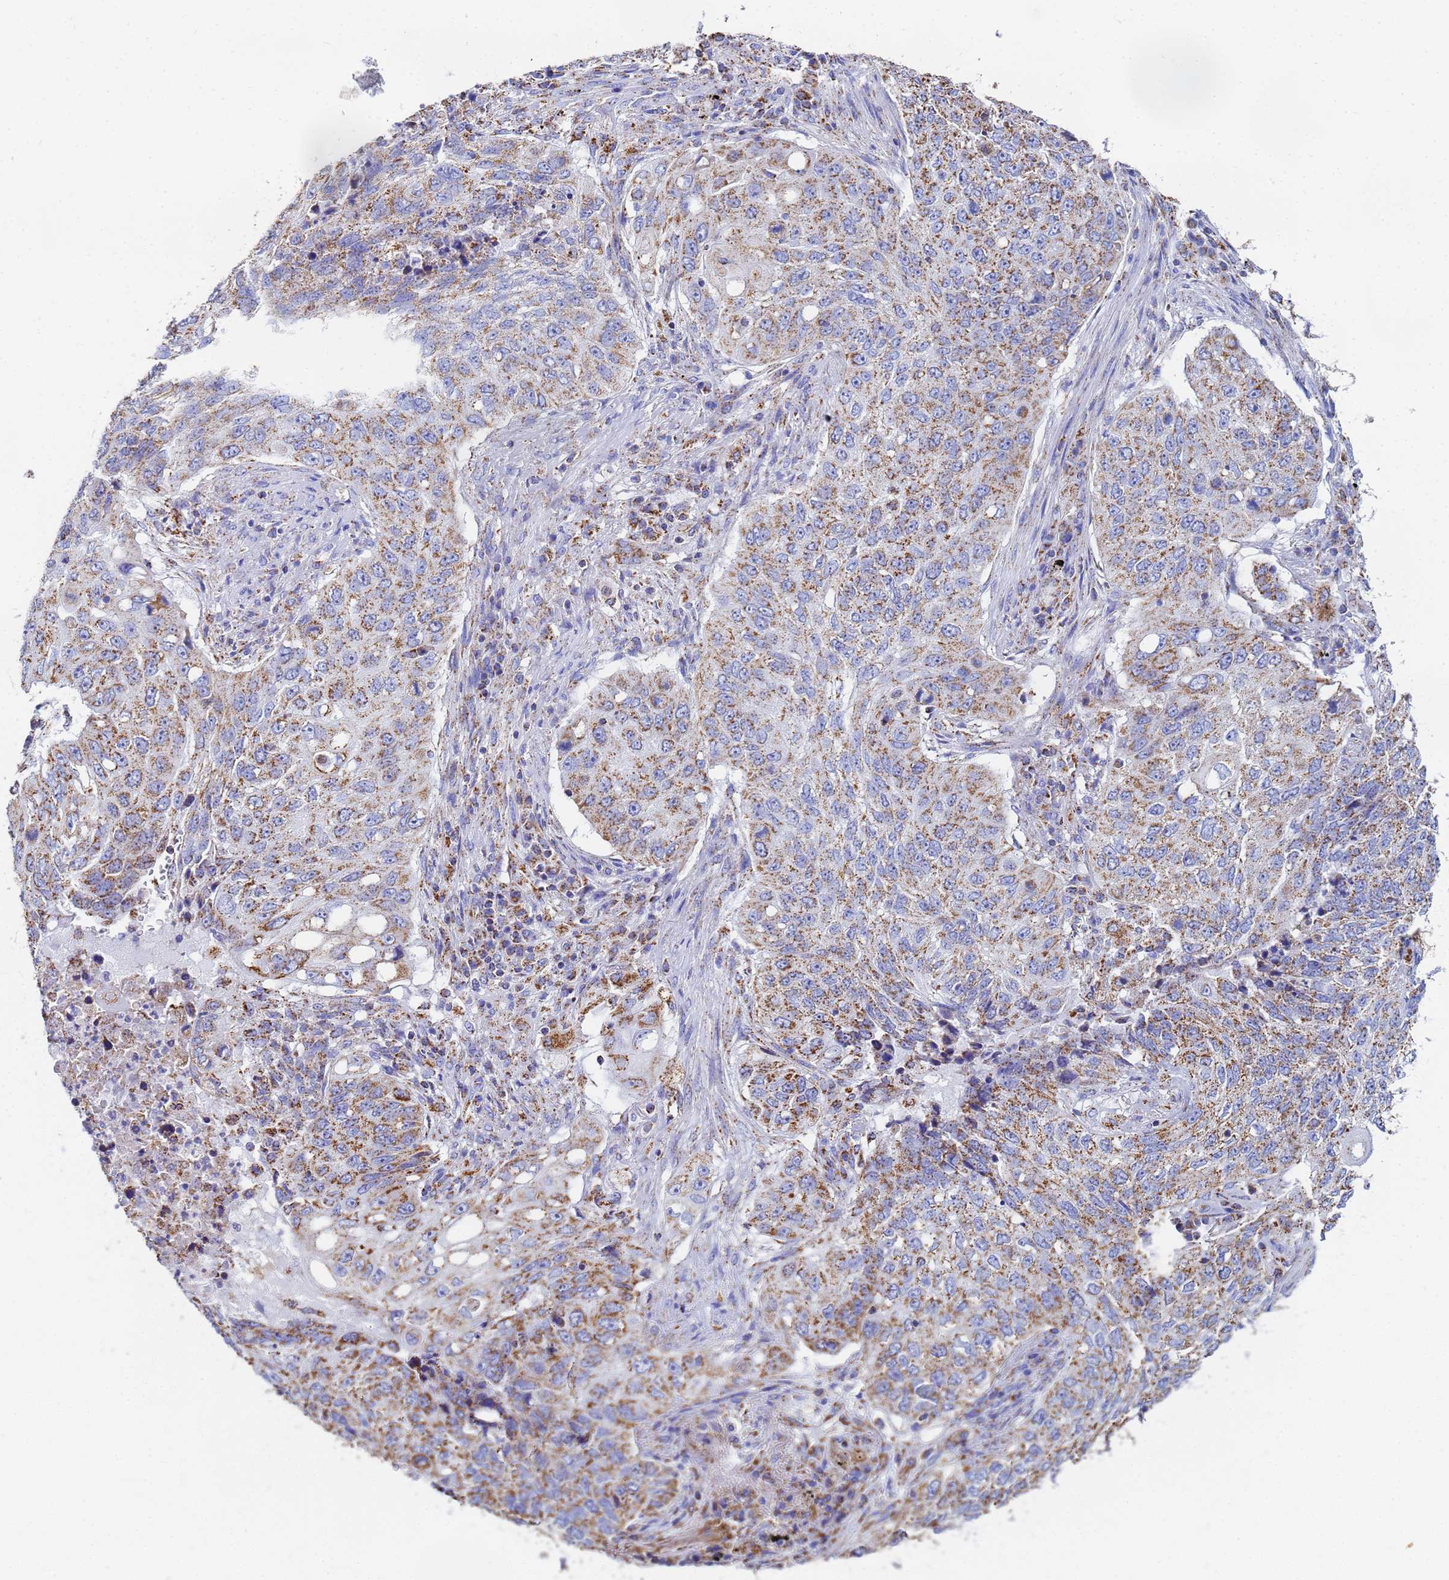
{"staining": {"intensity": "moderate", "quantity": ">75%", "location": "cytoplasmic/membranous"}, "tissue": "lung cancer", "cell_type": "Tumor cells", "image_type": "cancer", "snomed": [{"axis": "morphology", "description": "Squamous cell carcinoma, NOS"}, {"axis": "topography", "description": "Lung"}], "caption": "Immunohistochemistry micrograph of human lung squamous cell carcinoma stained for a protein (brown), which displays medium levels of moderate cytoplasmic/membranous staining in approximately >75% of tumor cells.", "gene": "GLUD1", "patient": {"sex": "female", "age": 63}}